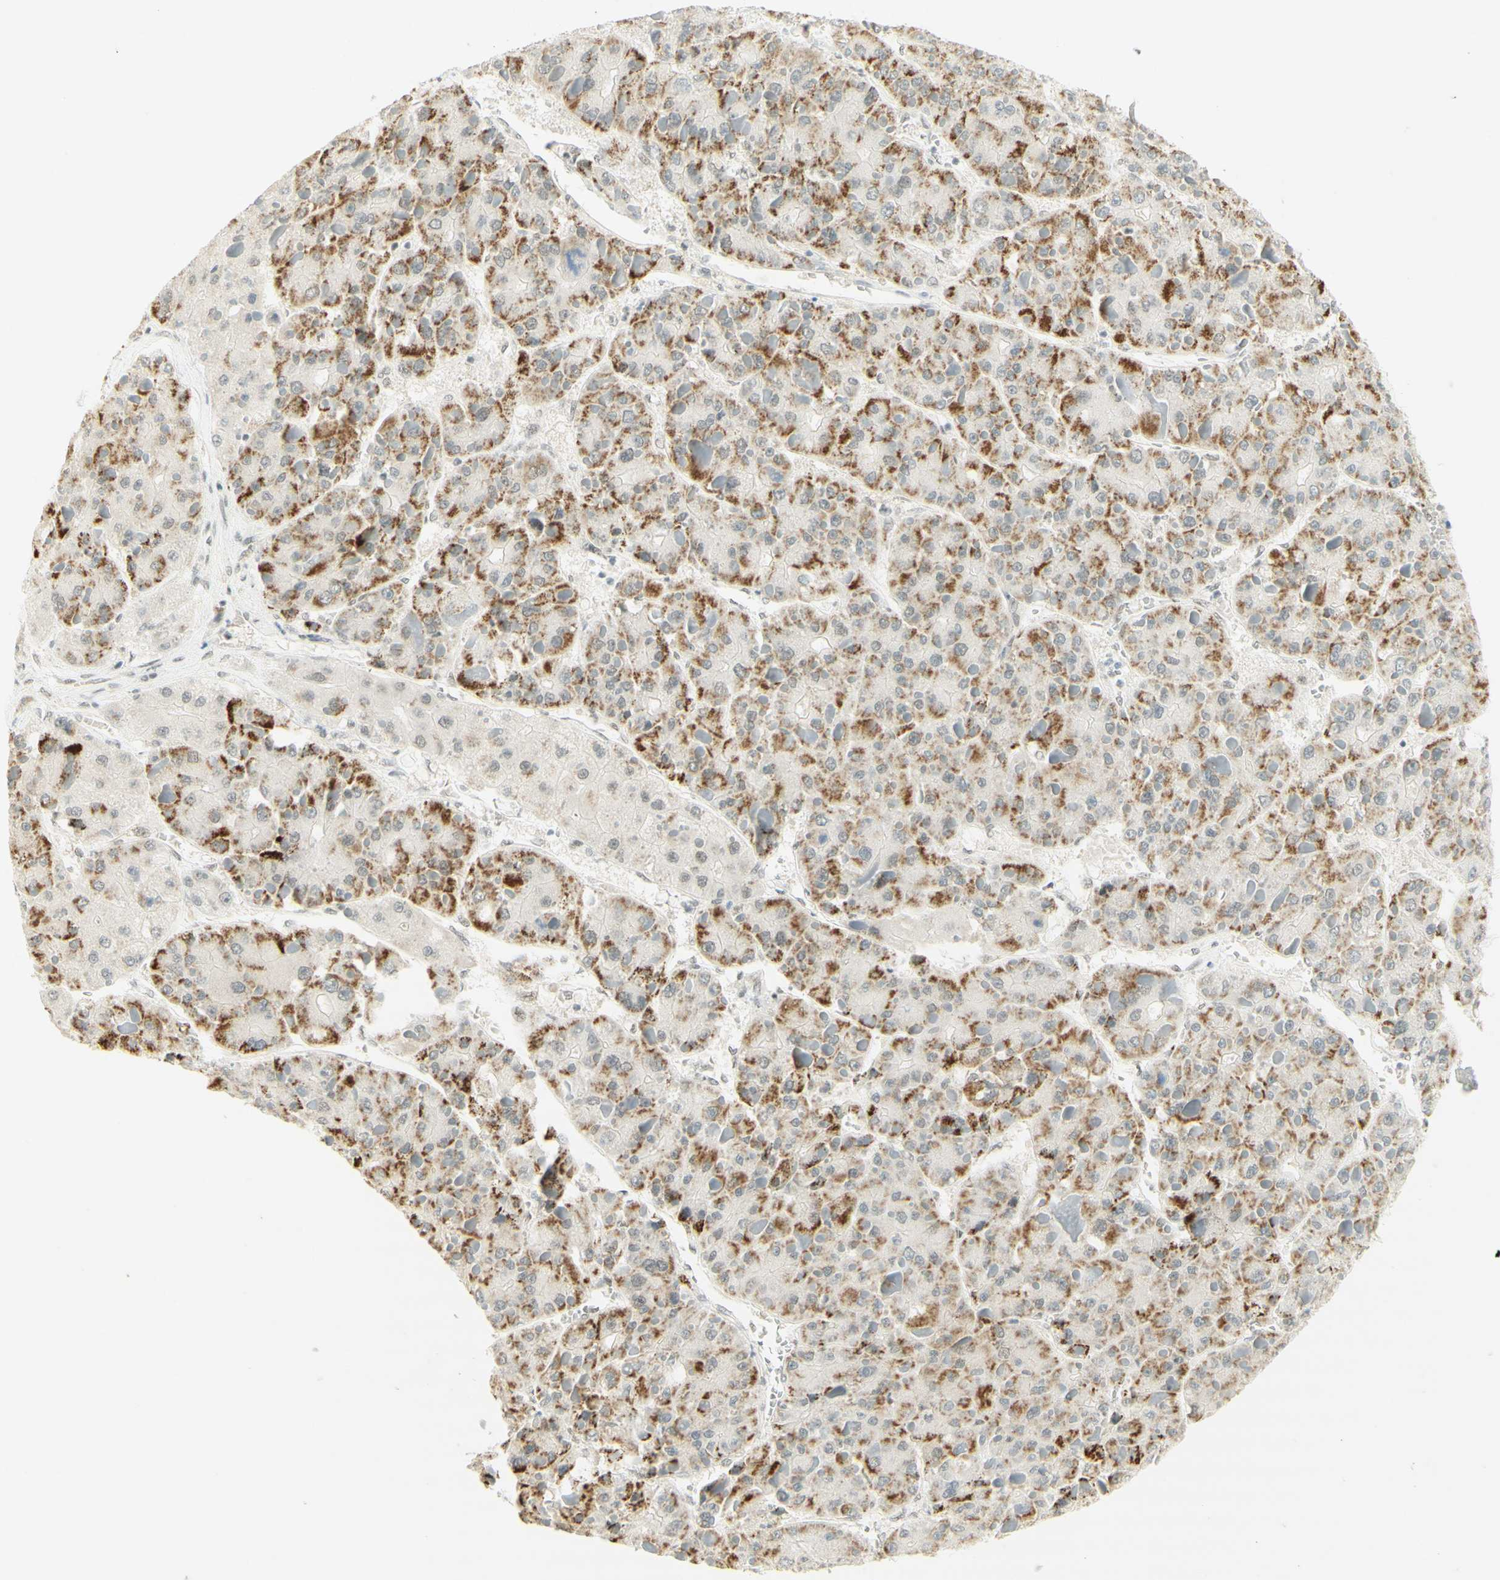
{"staining": {"intensity": "moderate", "quantity": ">75%", "location": "cytoplasmic/membranous,nuclear"}, "tissue": "liver cancer", "cell_type": "Tumor cells", "image_type": "cancer", "snomed": [{"axis": "morphology", "description": "Carcinoma, Hepatocellular, NOS"}, {"axis": "topography", "description": "Liver"}], "caption": "An immunohistochemistry histopathology image of neoplastic tissue is shown. Protein staining in brown labels moderate cytoplasmic/membranous and nuclear positivity in liver hepatocellular carcinoma within tumor cells.", "gene": "PMS2", "patient": {"sex": "female", "age": 73}}